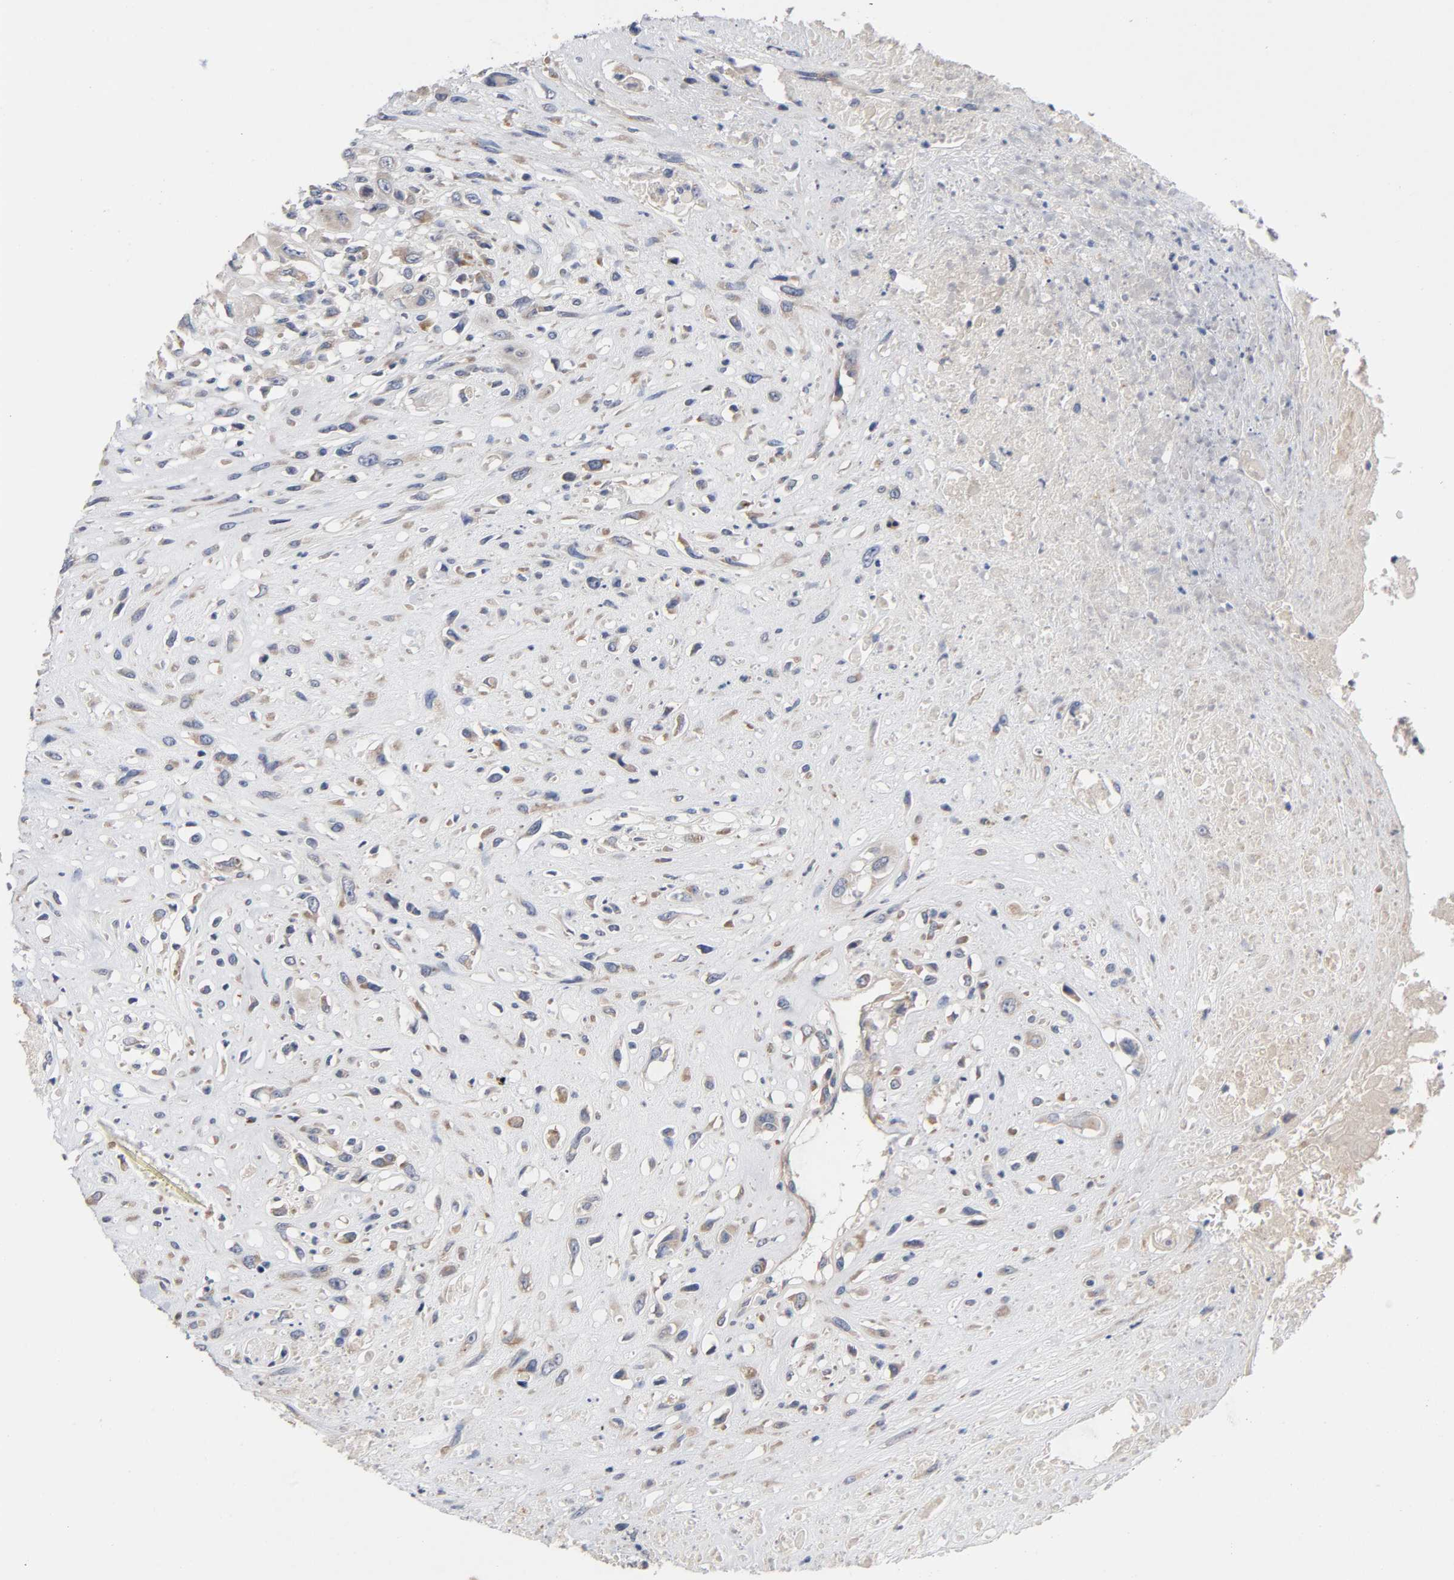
{"staining": {"intensity": "weak", "quantity": ">75%", "location": "cytoplasmic/membranous"}, "tissue": "head and neck cancer", "cell_type": "Tumor cells", "image_type": "cancer", "snomed": [{"axis": "morphology", "description": "Necrosis, NOS"}, {"axis": "morphology", "description": "Neoplasm, malignant, NOS"}, {"axis": "topography", "description": "Salivary gland"}, {"axis": "topography", "description": "Head-Neck"}], "caption": "Brown immunohistochemical staining in human head and neck cancer exhibits weak cytoplasmic/membranous staining in approximately >75% of tumor cells.", "gene": "CCDC134", "patient": {"sex": "male", "age": 43}}